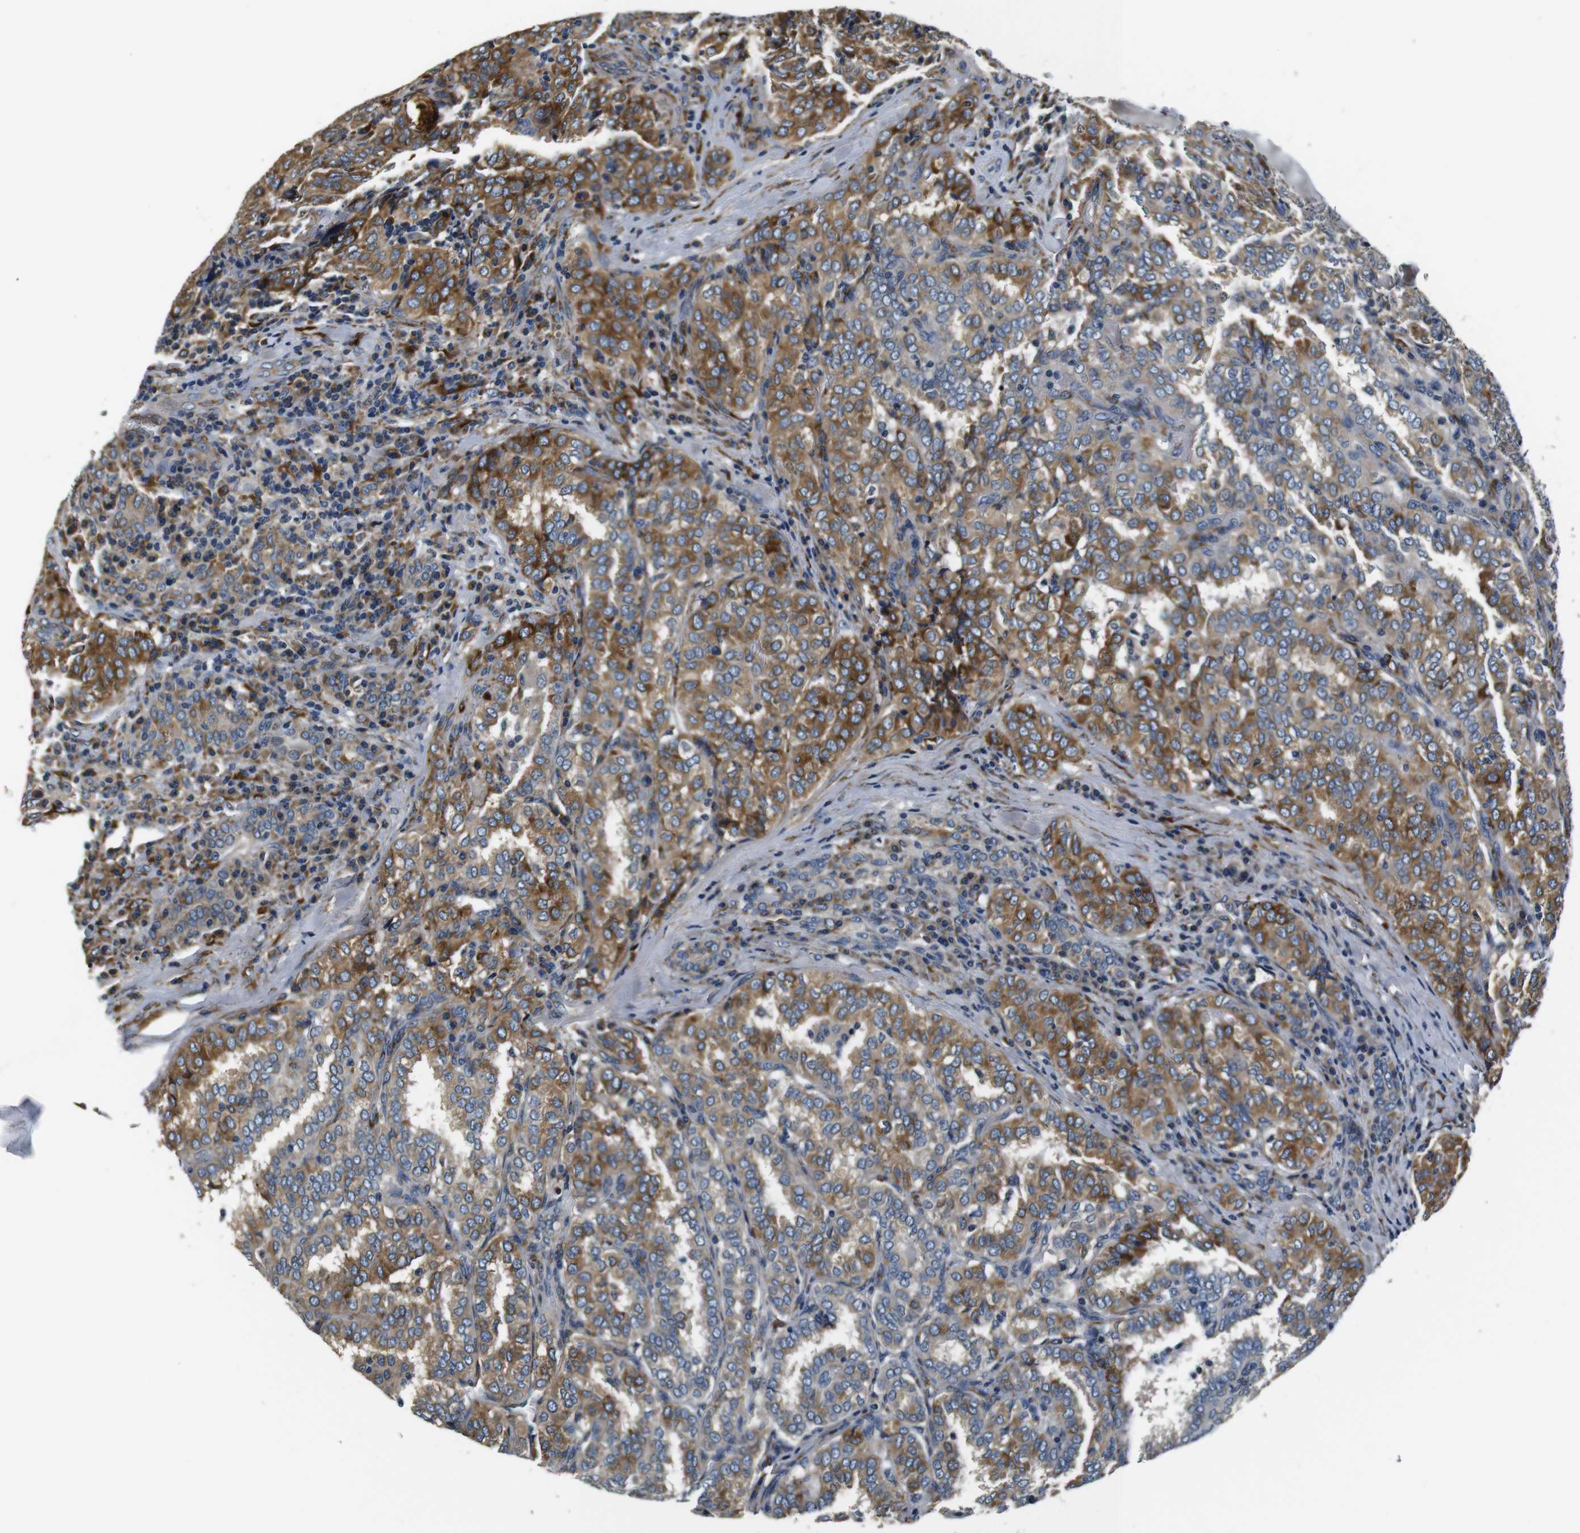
{"staining": {"intensity": "moderate", "quantity": ">75%", "location": "cytoplasmic/membranous"}, "tissue": "thyroid cancer", "cell_type": "Tumor cells", "image_type": "cancer", "snomed": [{"axis": "morphology", "description": "Papillary adenocarcinoma, NOS"}, {"axis": "topography", "description": "Thyroid gland"}], "caption": "High-magnification brightfield microscopy of thyroid cancer stained with DAB (3,3'-diaminobenzidine) (brown) and counterstained with hematoxylin (blue). tumor cells exhibit moderate cytoplasmic/membranous staining is seen in approximately>75% of cells. The staining was performed using DAB, with brown indicating positive protein expression. Nuclei are stained blue with hematoxylin.", "gene": "COL1A1", "patient": {"sex": "female", "age": 30}}